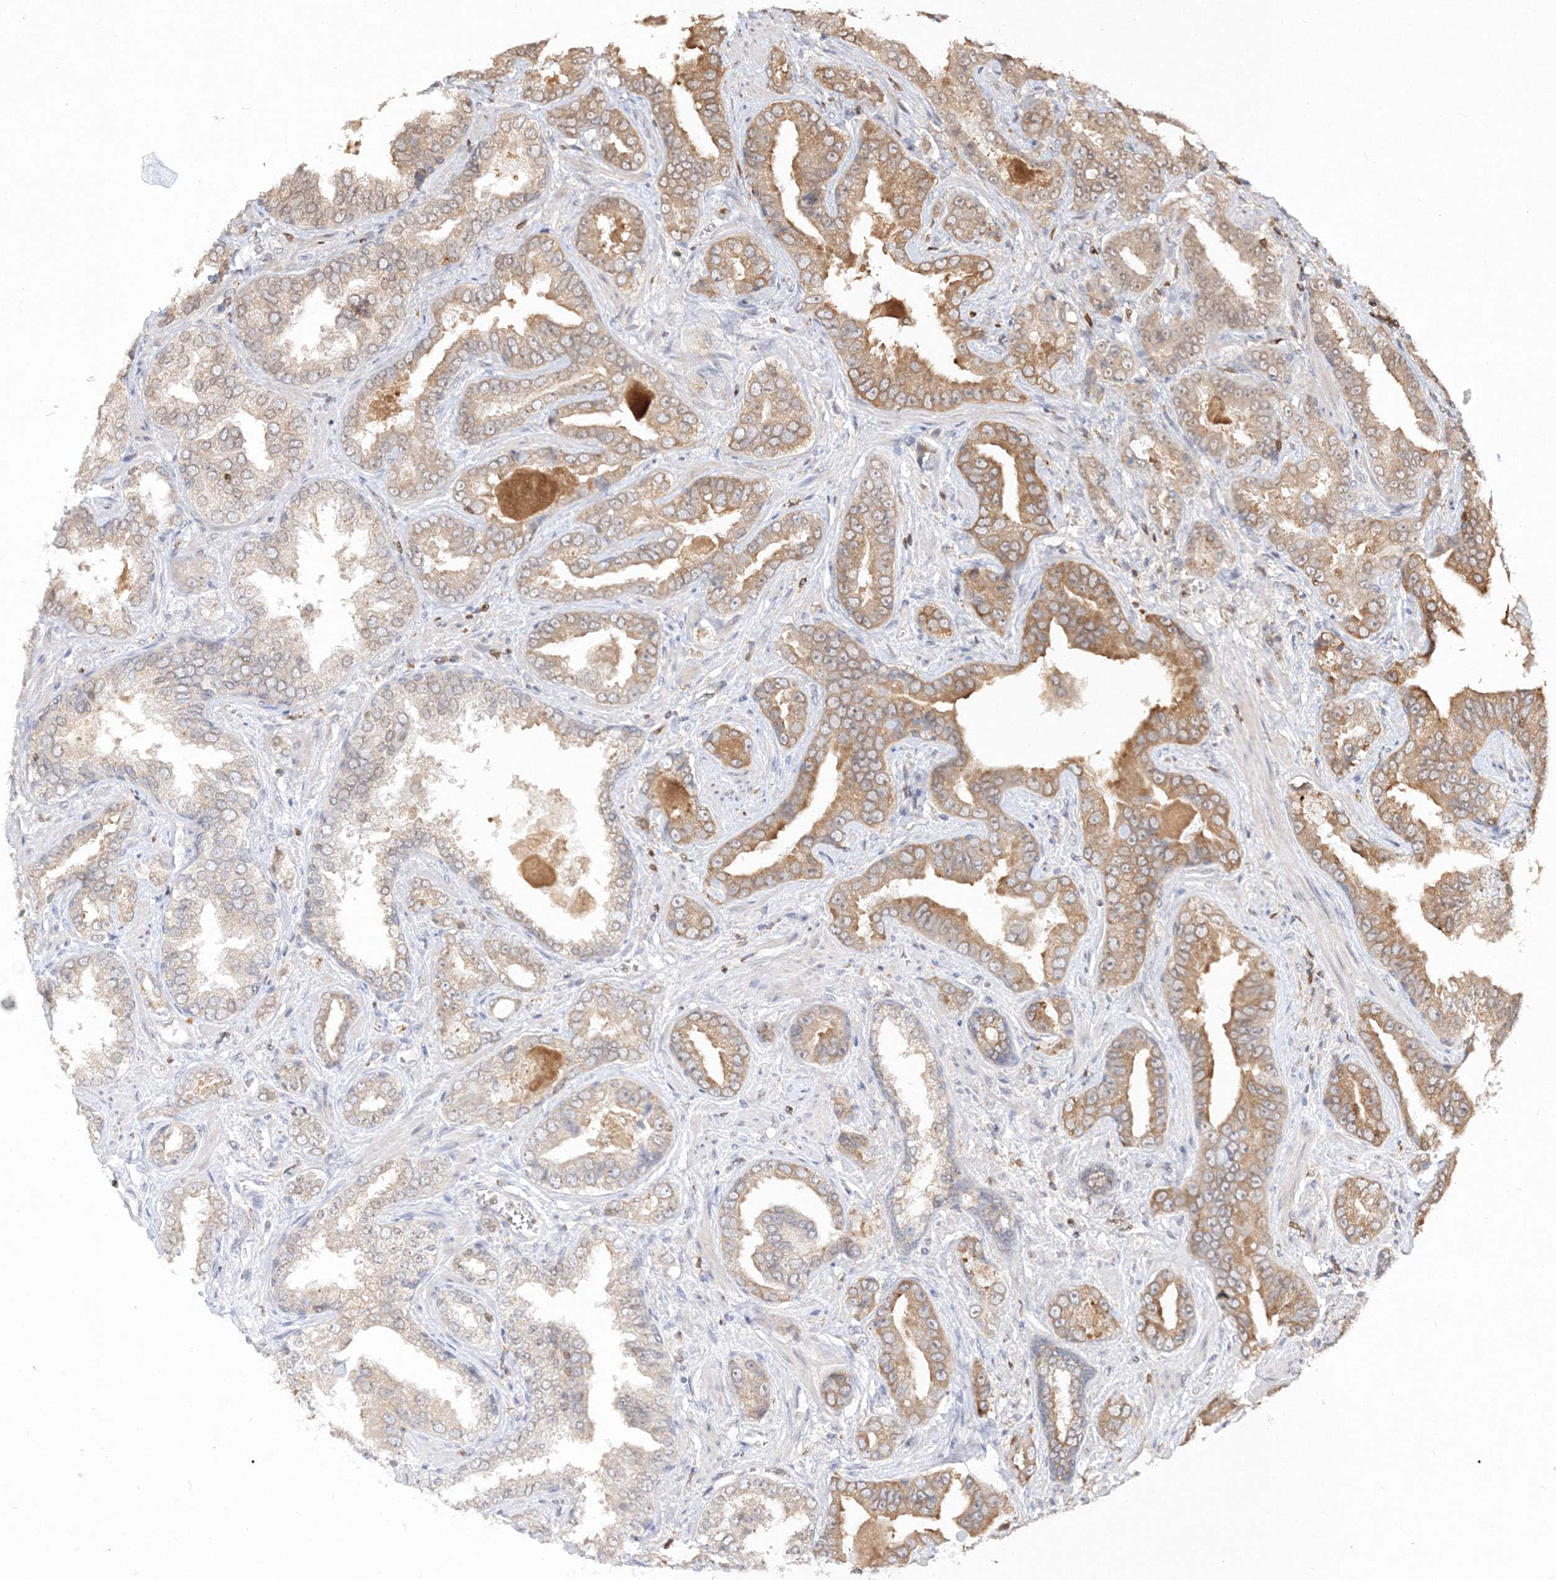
{"staining": {"intensity": "moderate", "quantity": "<25%", "location": "cytoplasmic/membranous"}, "tissue": "prostate cancer", "cell_type": "Tumor cells", "image_type": "cancer", "snomed": [{"axis": "morphology", "description": "Adenocarcinoma, Low grade"}, {"axis": "topography", "description": "Prostate"}], "caption": "A photomicrograph of prostate low-grade adenocarcinoma stained for a protein demonstrates moderate cytoplasmic/membranous brown staining in tumor cells.", "gene": "TMEM50B", "patient": {"sex": "male", "age": 60}}